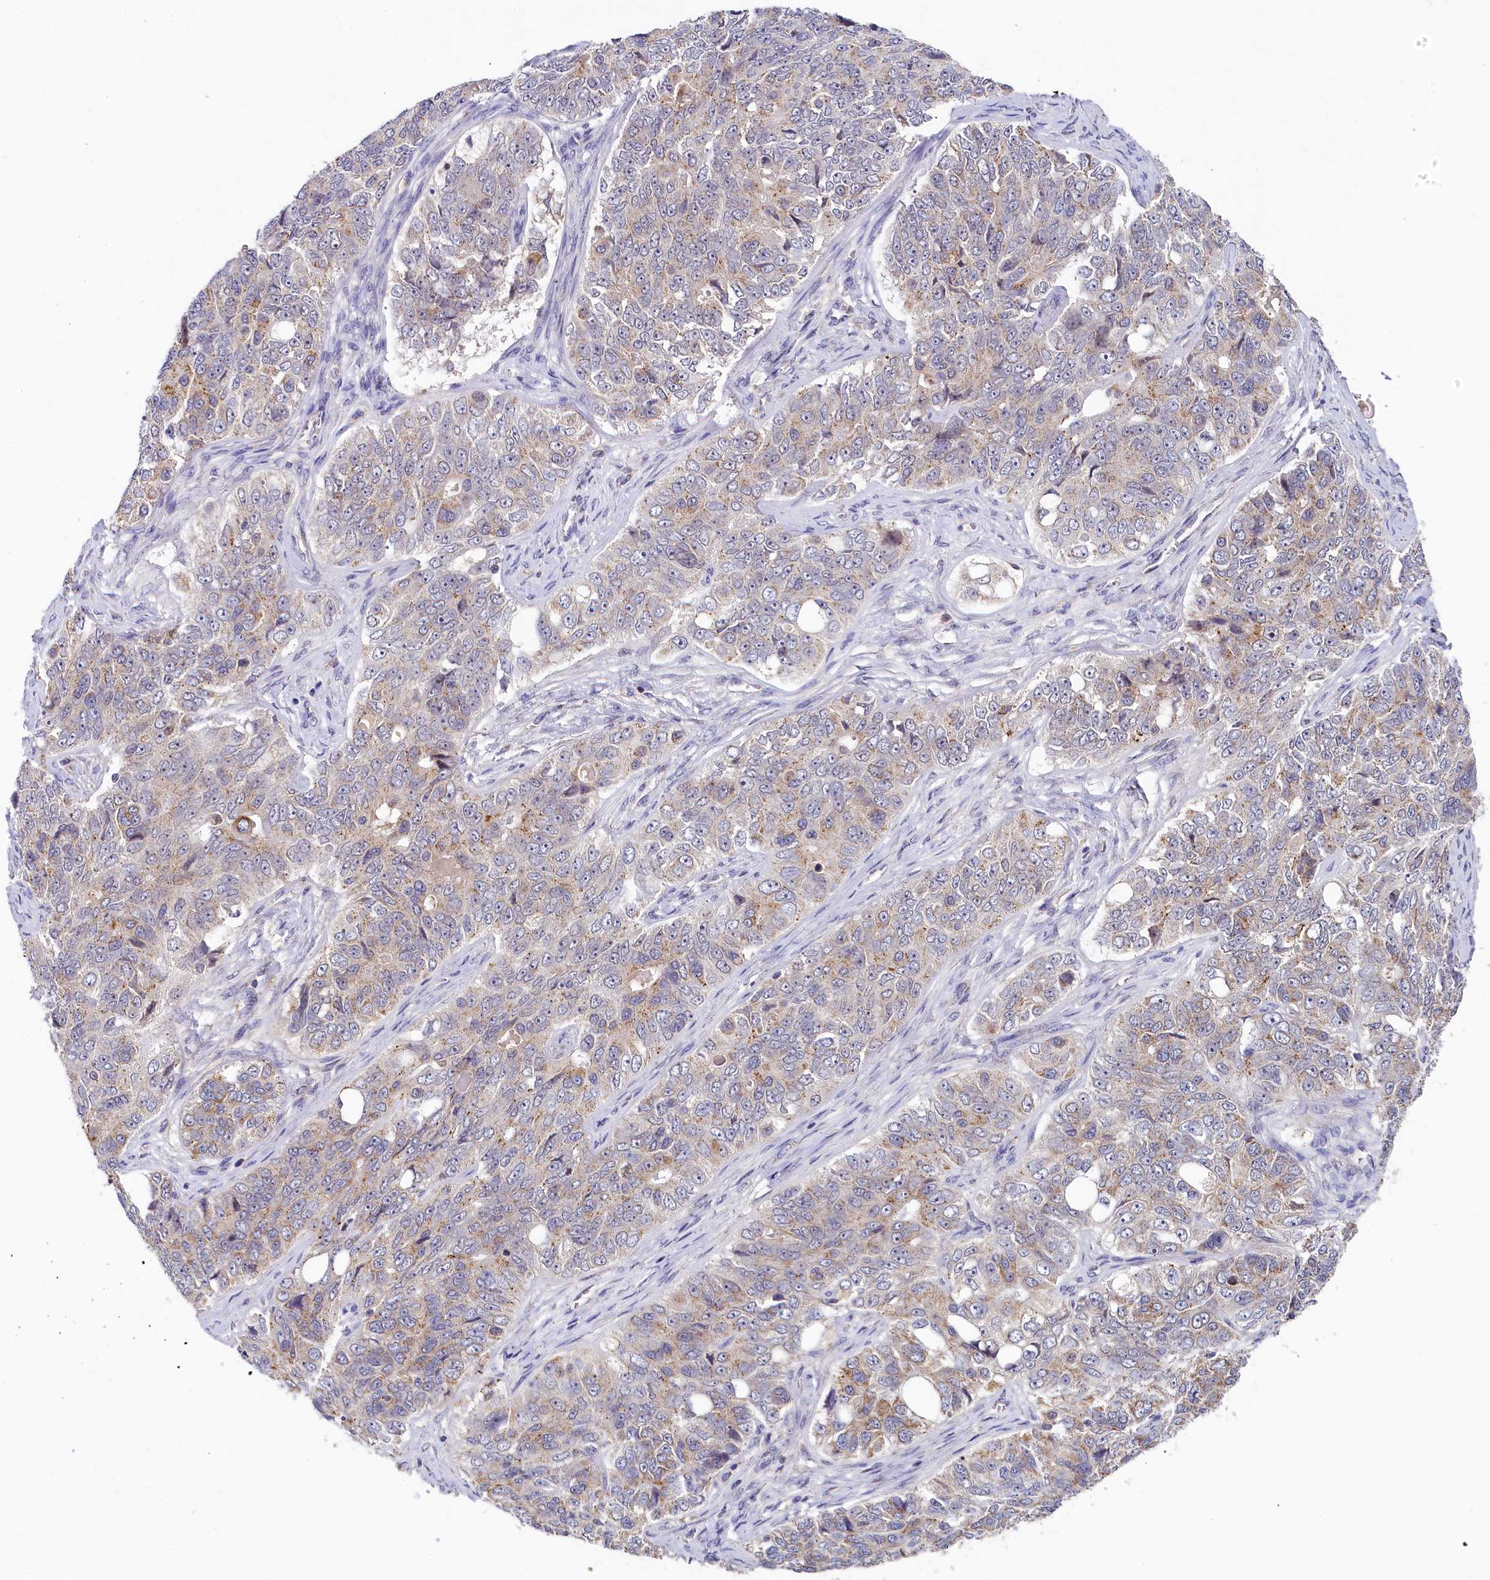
{"staining": {"intensity": "weak", "quantity": ">75%", "location": "cytoplasmic/membranous"}, "tissue": "ovarian cancer", "cell_type": "Tumor cells", "image_type": "cancer", "snomed": [{"axis": "morphology", "description": "Carcinoma, endometroid"}, {"axis": "topography", "description": "Ovary"}], "caption": "Ovarian endometroid carcinoma stained for a protein (brown) demonstrates weak cytoplasmic/membranous positive positivity in approximately >75% of tumor cells.", "gene": "SPINK9", "patient": {"sex": "female", "age": 51}}